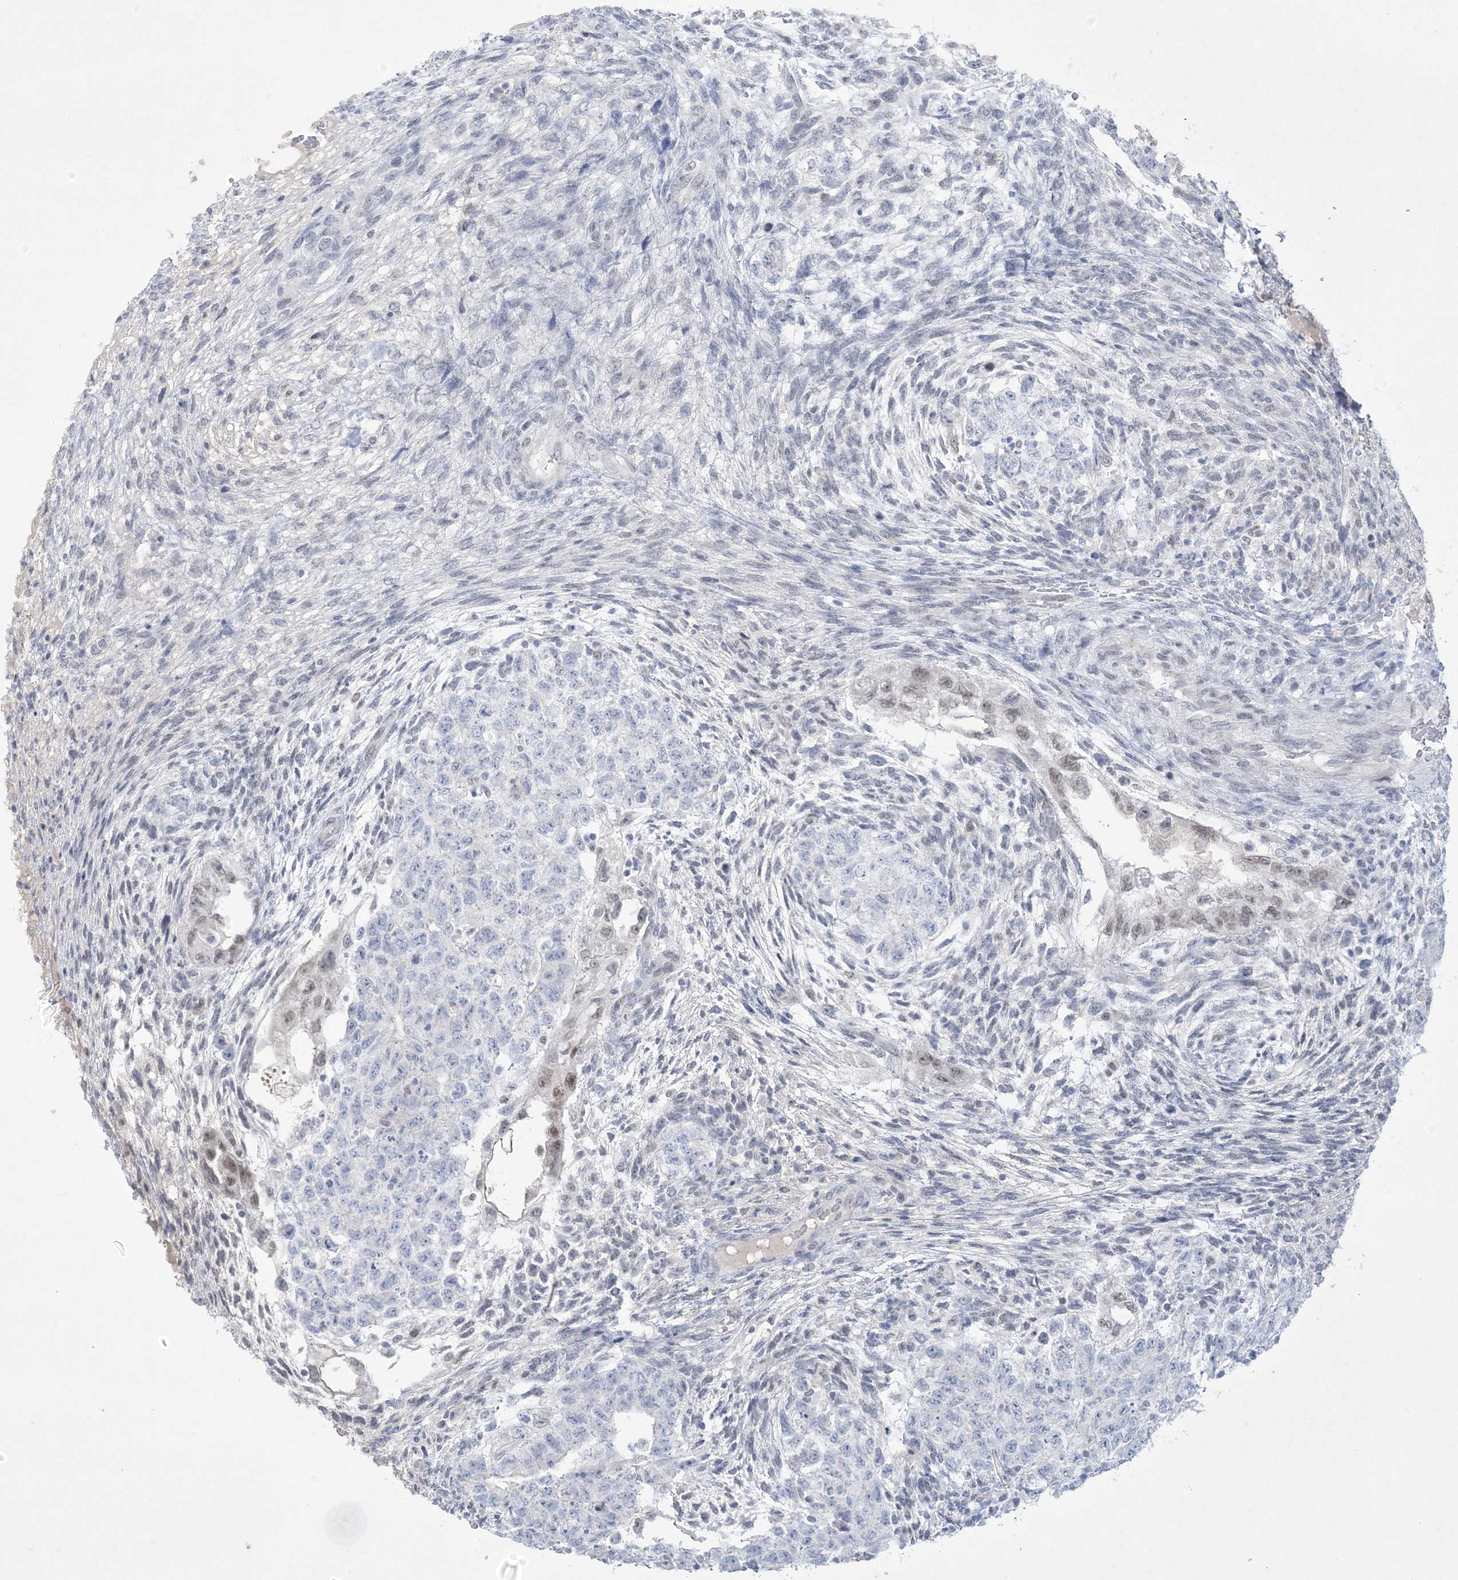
{"staining": {"intensity": "negative", "quantity": "none", "location": "none"}, "tissue": "testis cancer", "cell_type": "Tumor cells", "image_type": "cancer", "snomed": [{"axis": "morphology", "description": "Carcinoma, Embryonal, NOS"}, {"axis": "topography", "description": "Testis"}], "caption": "A micrograph of testis cancer (embryonal carcinoma) stained for a protein demonstrates no brown staining in tumor cells.", "gene": "HOMEZ", "patient": {"sex": "male", "age": 36}}